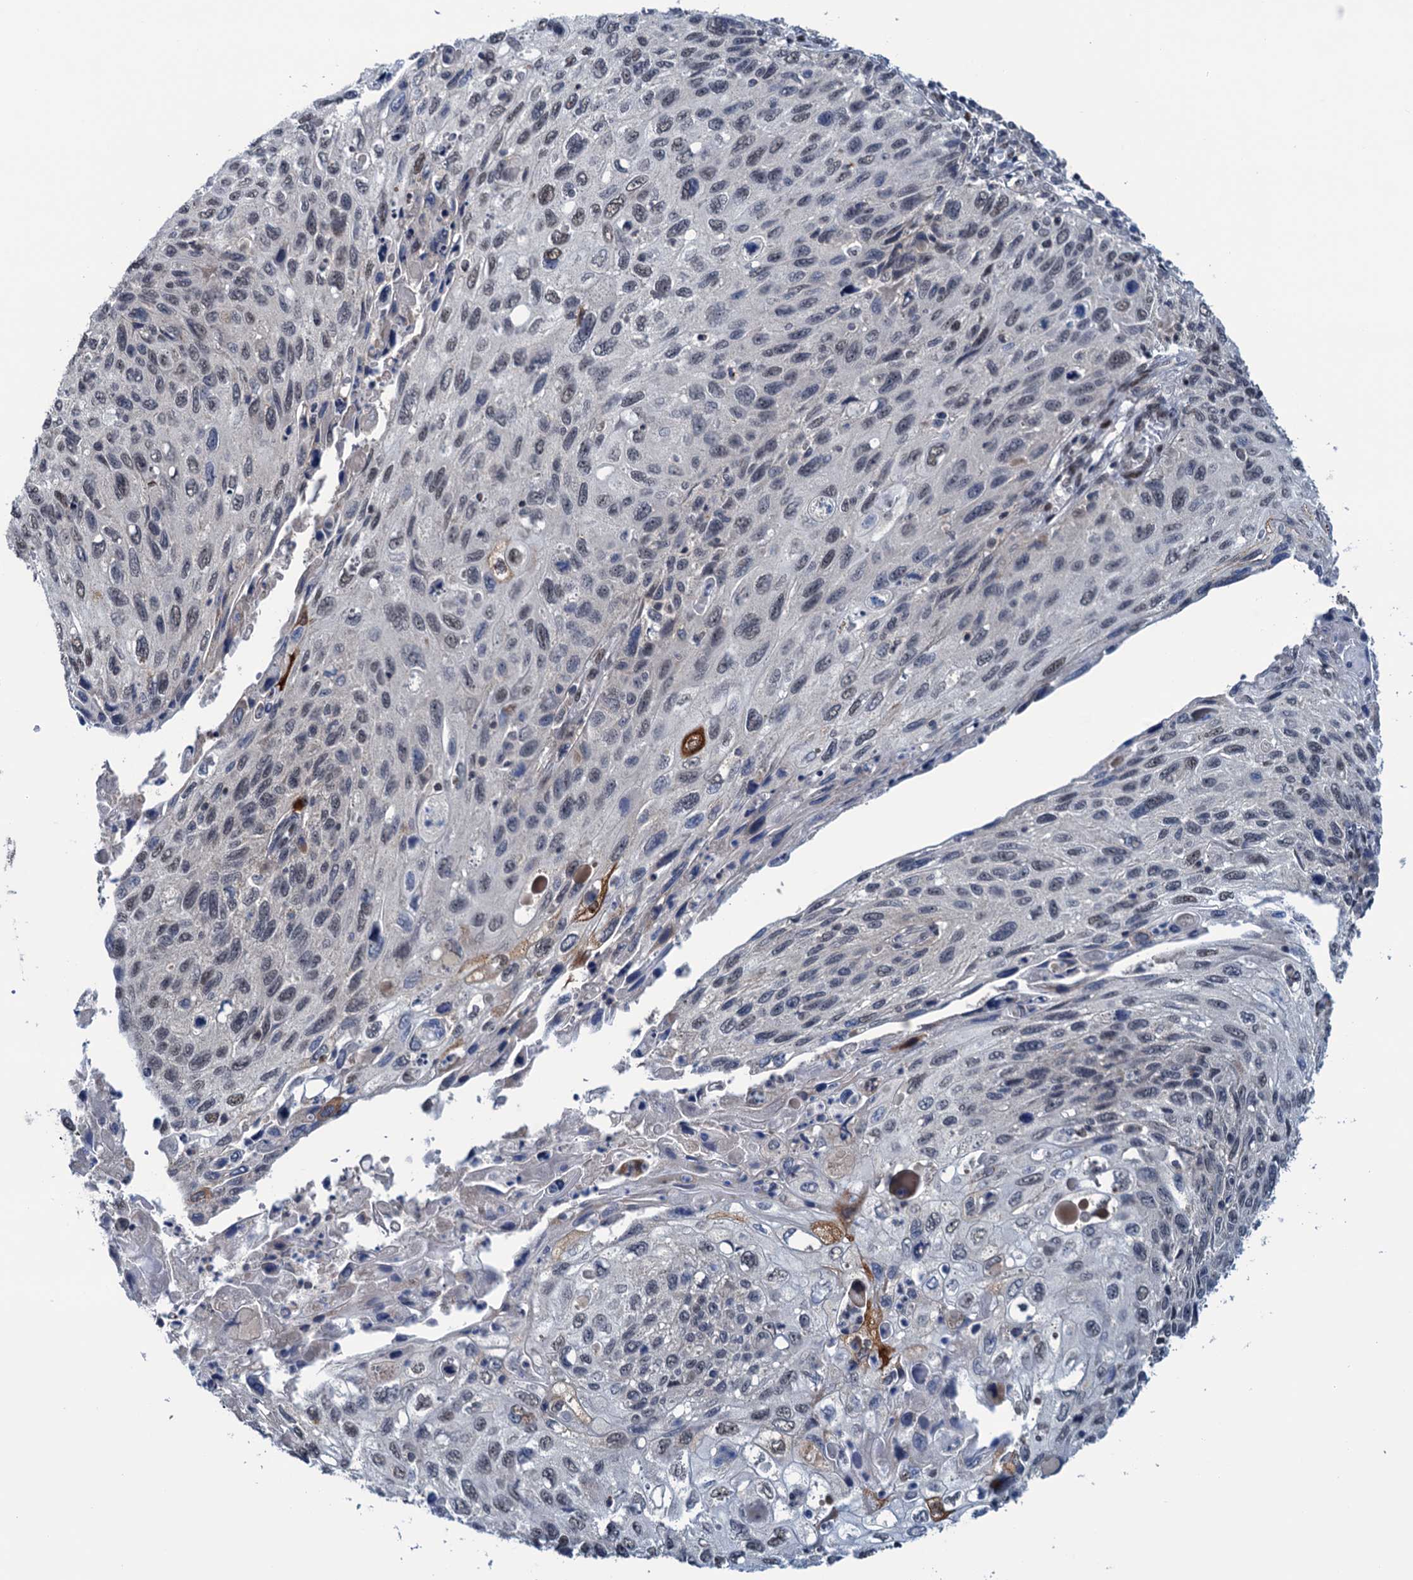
{"staining": {"intensity": "weak", "quantity": "25%-75%", "location": "nuclear"}, "tissue": "cervical cancer", "cell_type": "Tumor cells", "image_type": "cancer", "snomed": [{"axis": "morphology", "description": "Squamous cell carcinoma, NOS"}, {"axis": "topography", "description": "Cervix"}], "caption": "Immunohistochemistry (IHC) (DAB) staining of human cervical cancer (squamous cell carcinoma) demonstrates weak nuclear protein expression in approximately 25%-75% of tumor cells. (IHC, brightfield microscopy, high magnification).", "gene": "SAE1", "patient": {"sex": "female", "age": 70}}